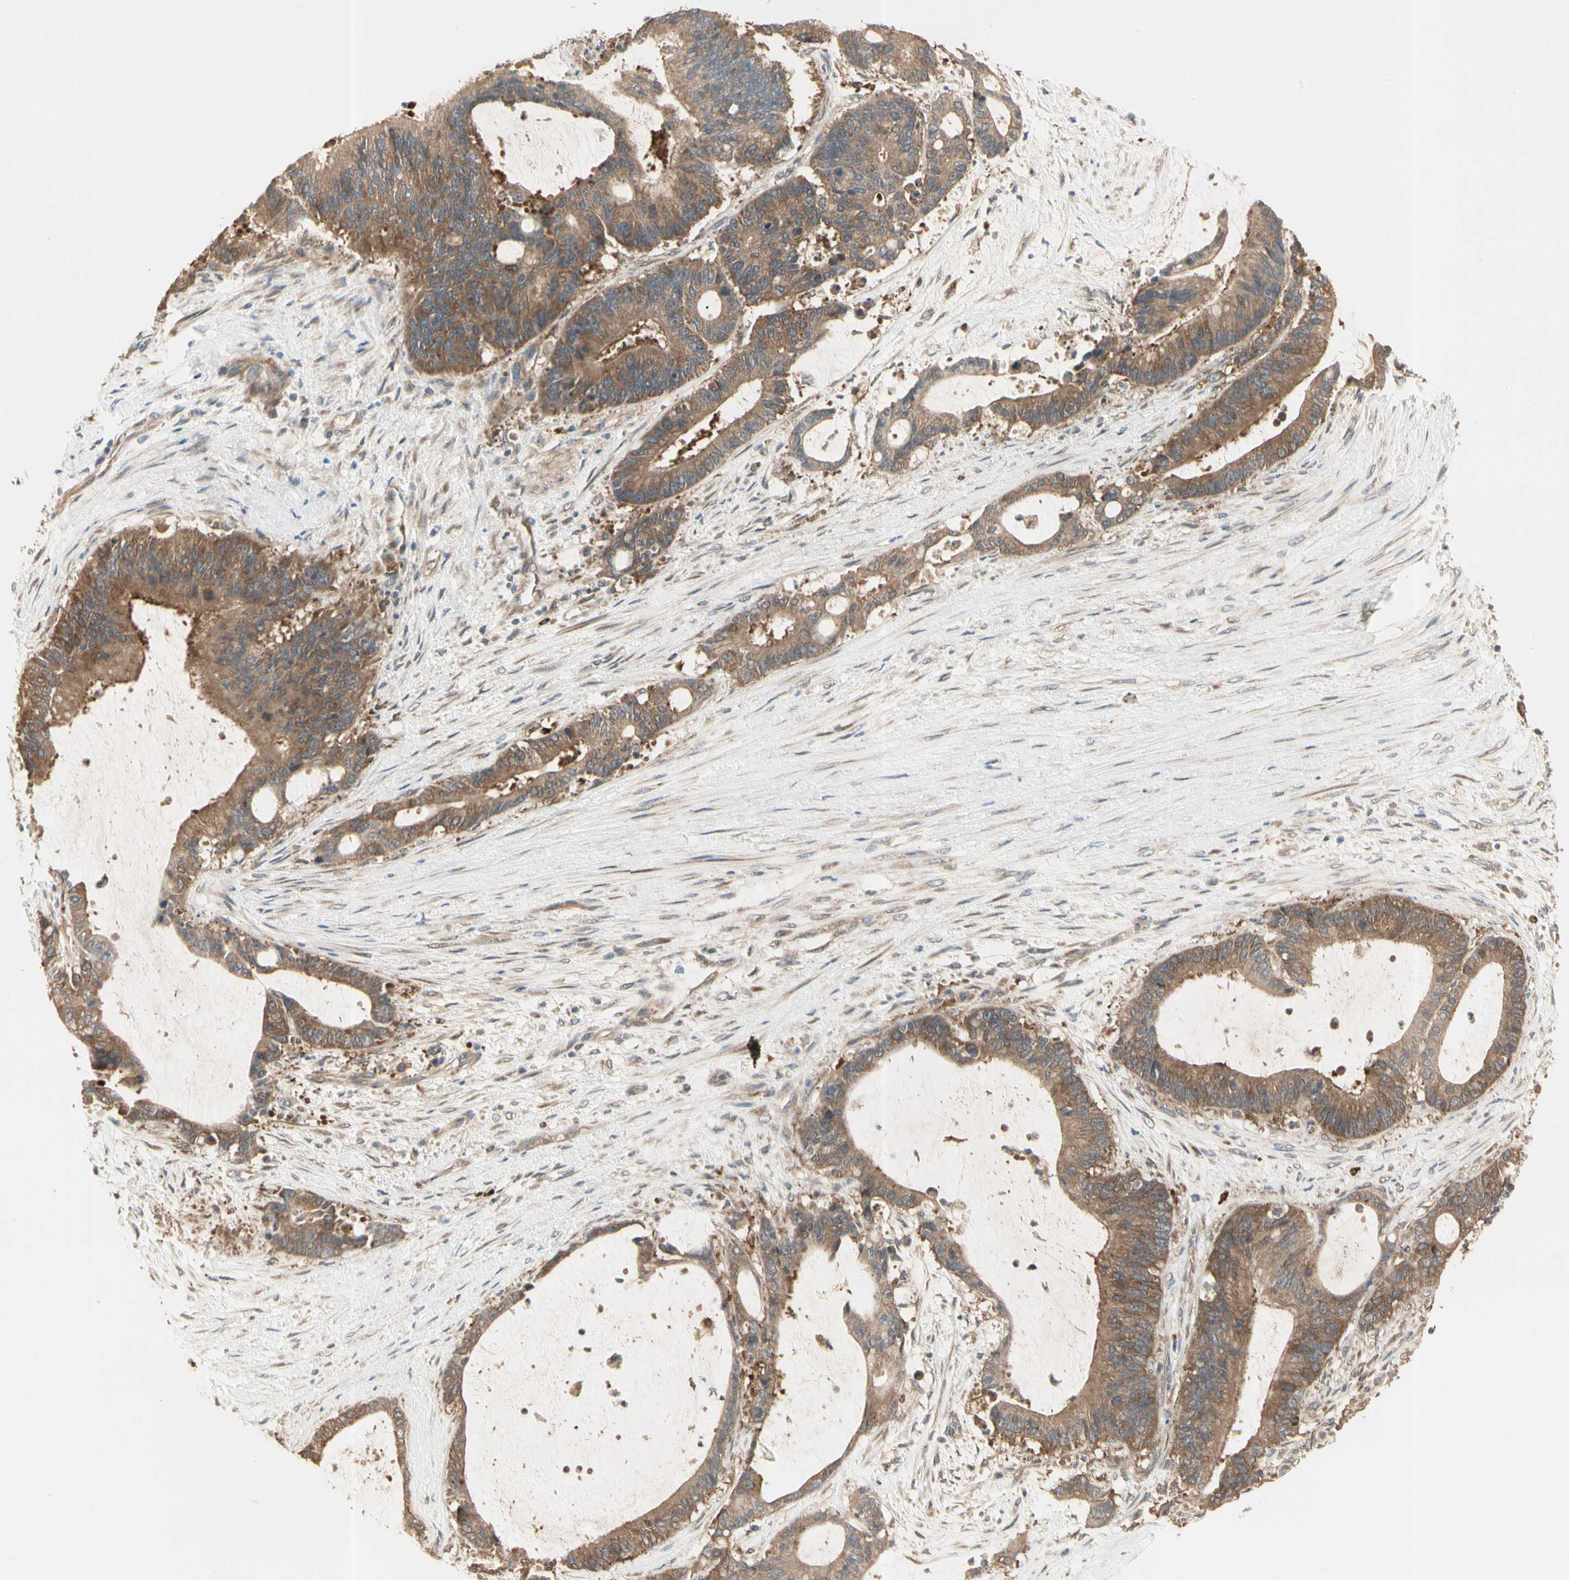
{"staining": {"intensity": "moderate", "quantity": ">75%", "location": "cytoplasmic/membranous"}, "tissue": "liver cancer", "cell_type": "Tumor cells", "image_type": "cancer", "snomed": [{"axis": "morphology", "description": "Cholangiocarcinoma"}, {"axis": "topography", "description": "Liver"}], "caption": "Human liver cancer (cholangiocarcinoma) stained with a brown dye shows moderate cytoplasmic/membranous positive staining in approximately >75% of tumor cells.", "gene": "IRAG1", "patient": {"sex": "female", "age": 73}}